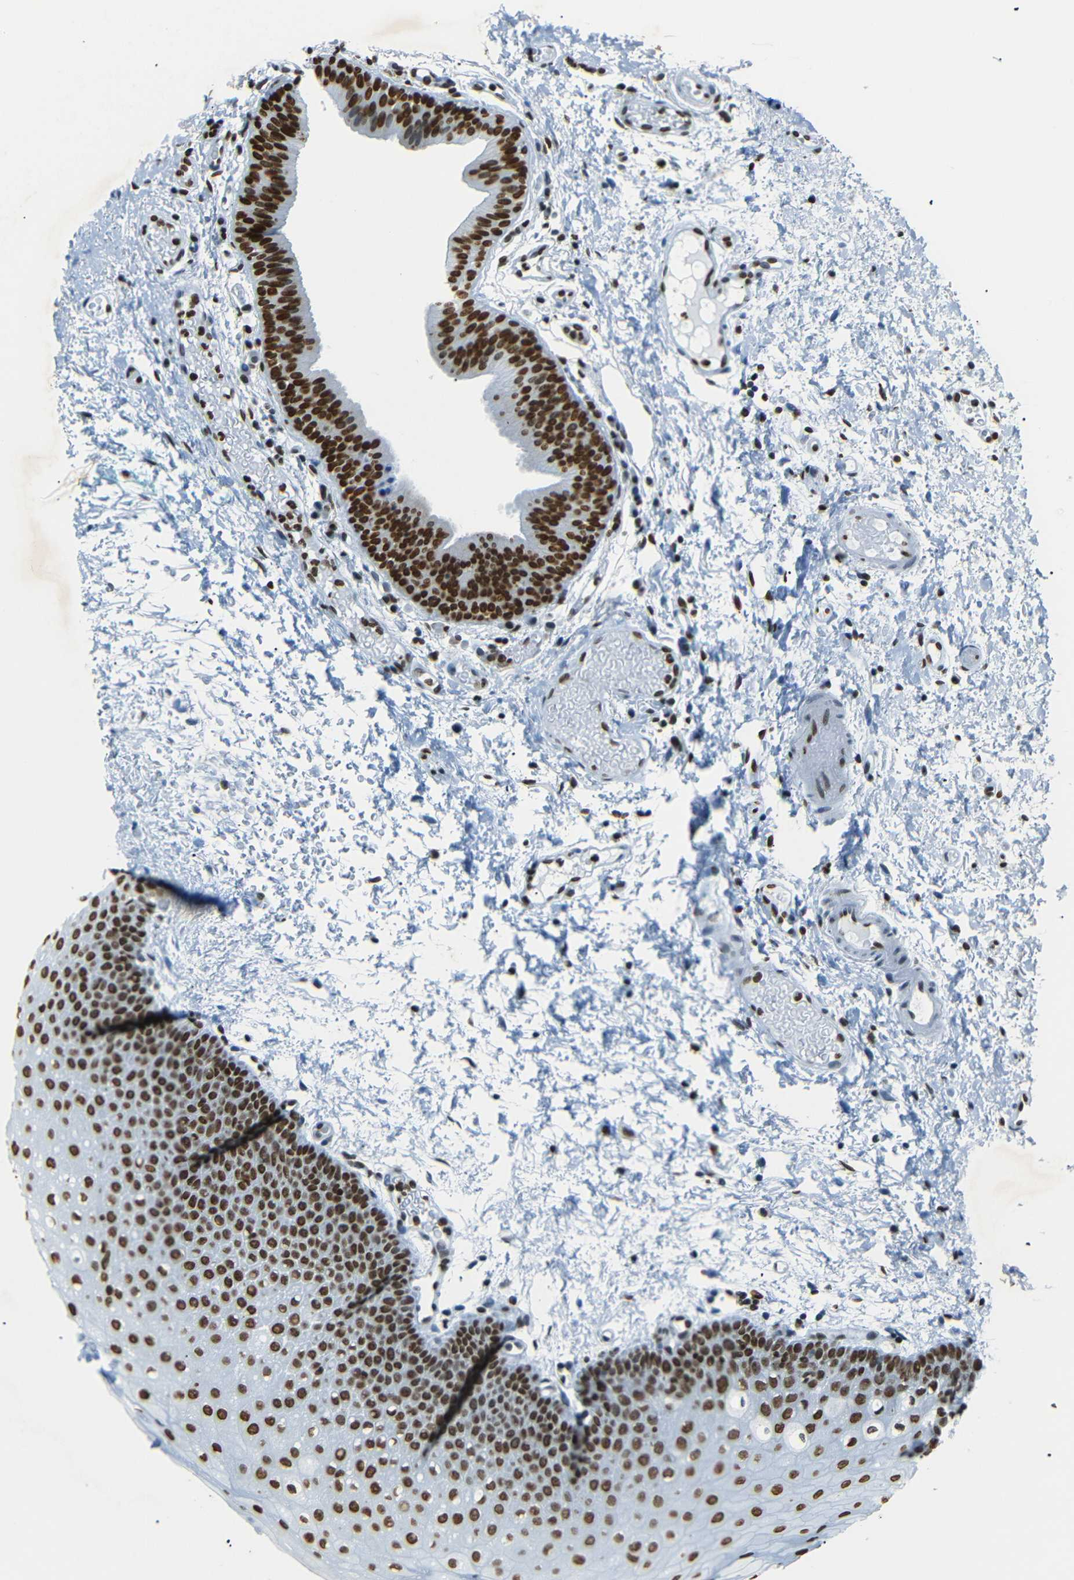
{"staining": {"intensity": "strong", "quantity": ">75%", "location": "nuclear"}, "tissue": "oral mucosa", "cell_type": "Squamous epithelial cells", "image_type": "normal", "snomed": [{"axis": "morphology", "description": "Normal tissue, NOS"}, {"axis": "morphology", "description": "Squamous cell carcinoma, NOS"}, {"axis": "topography", "description": "Oral tissue"}, {"axis": "topography", "description": "Salivary gland"}, {"axis": "topography", "description": "Head-Neck"}], "caption": "Squamous epithelial cells exhibit strong nuclear staining in about >75% of cells in unremarkable oral mucosa. Immunohistochemistry (ihc) stains the protein in brown and the nuclei are stained blue.", "gene": "HMGN1", "patient": {"sex": "female", "age": 62}}